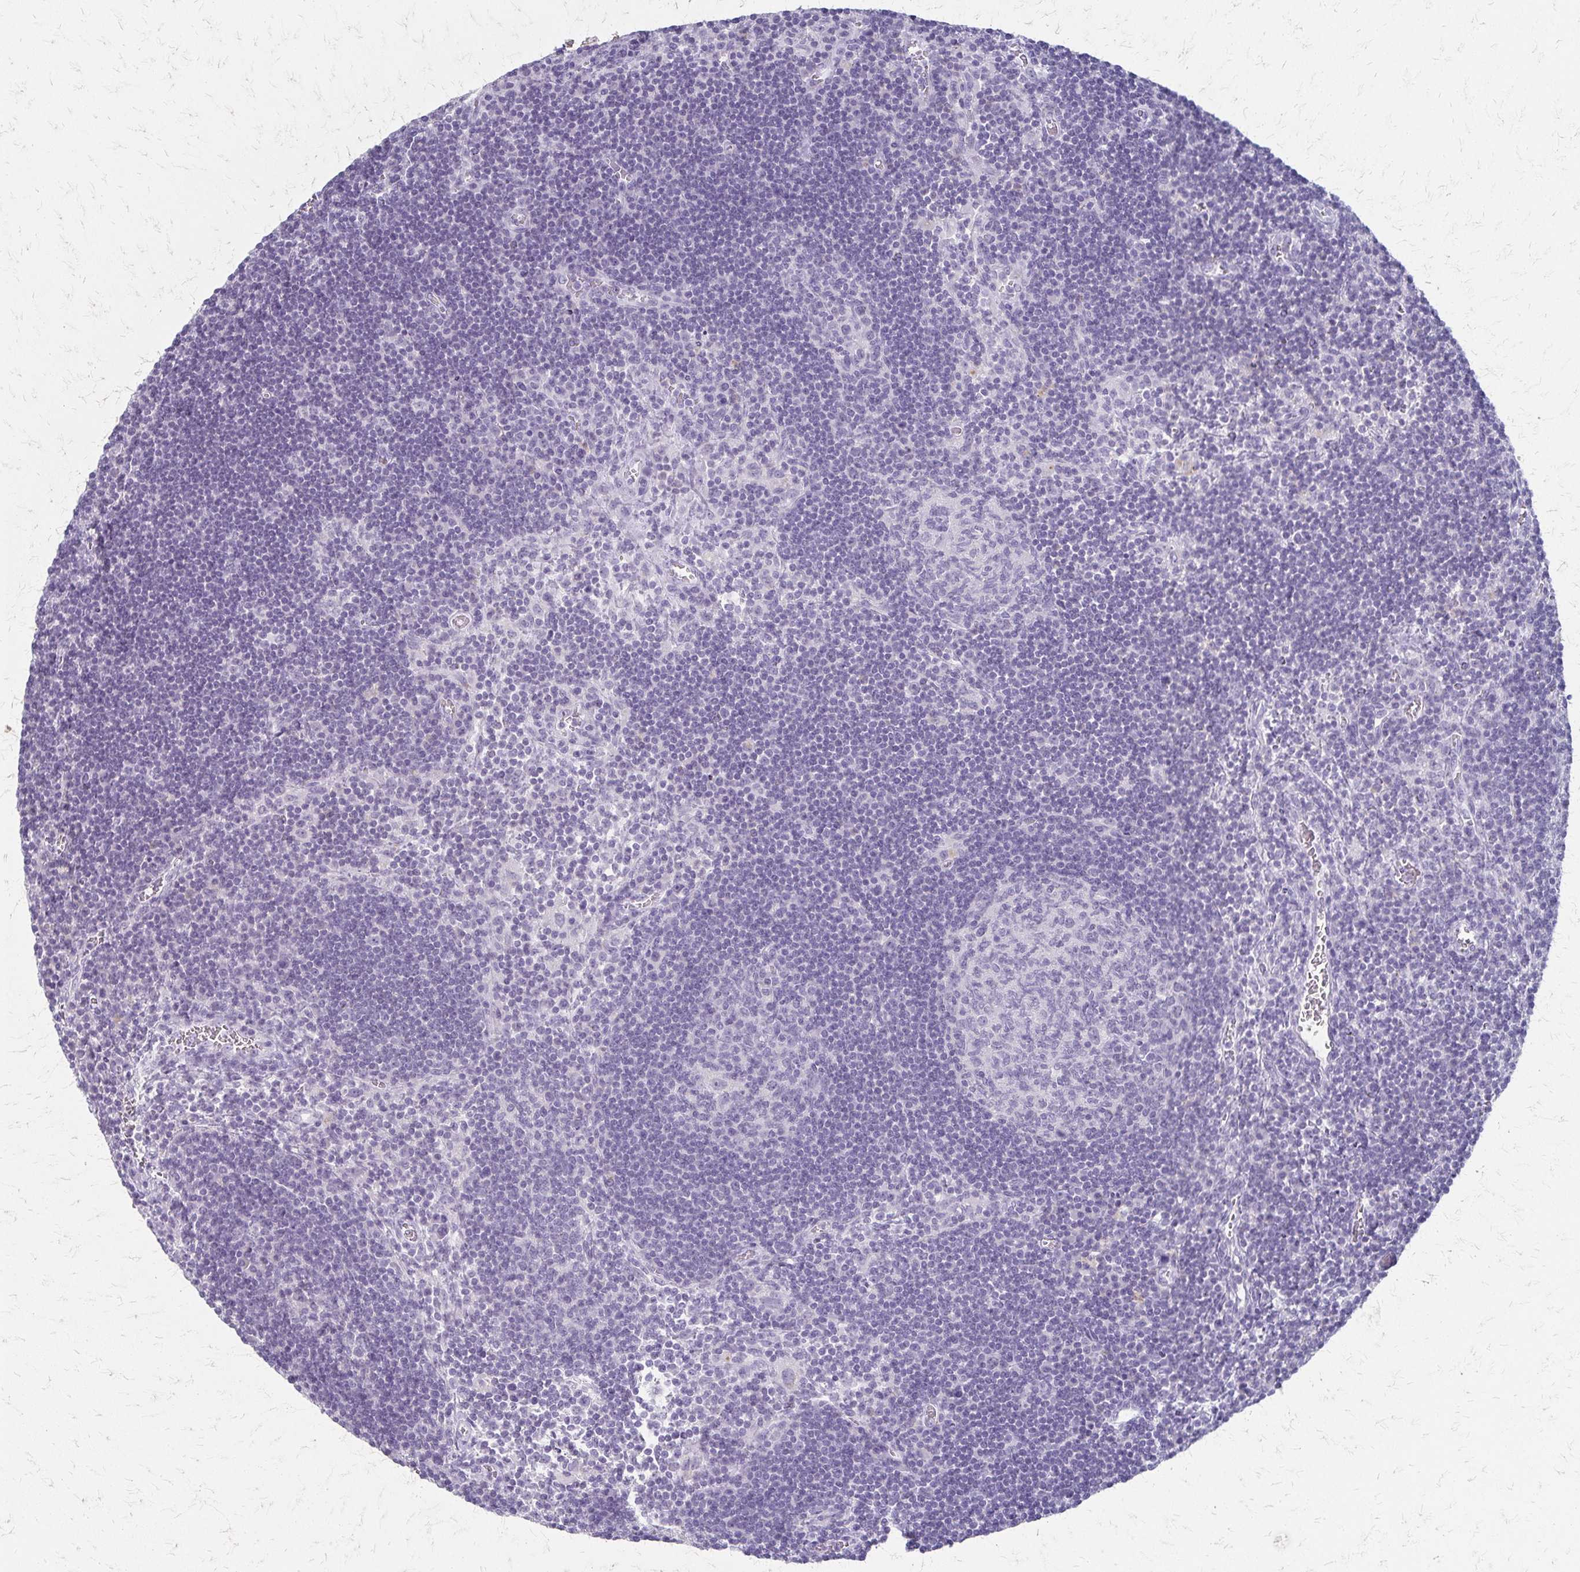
{"staining": {"intensity": "negative", "quantity": "none", "location": "none"}, "tissue": "lymph node", "cell_type": "Germinal center cells", "image_type": "normal", "snomed": [{"axis": "morphology", "description": "Normal tissue, NOS"}, {"axis": "topography", "description": "Lymph node"}], "caption": "Immunohistochemistry of benign lymph node demonstrates no staining in germinal center cells.", "gene": "ACP5", "patient": {"sex": "male", "age": 67}}